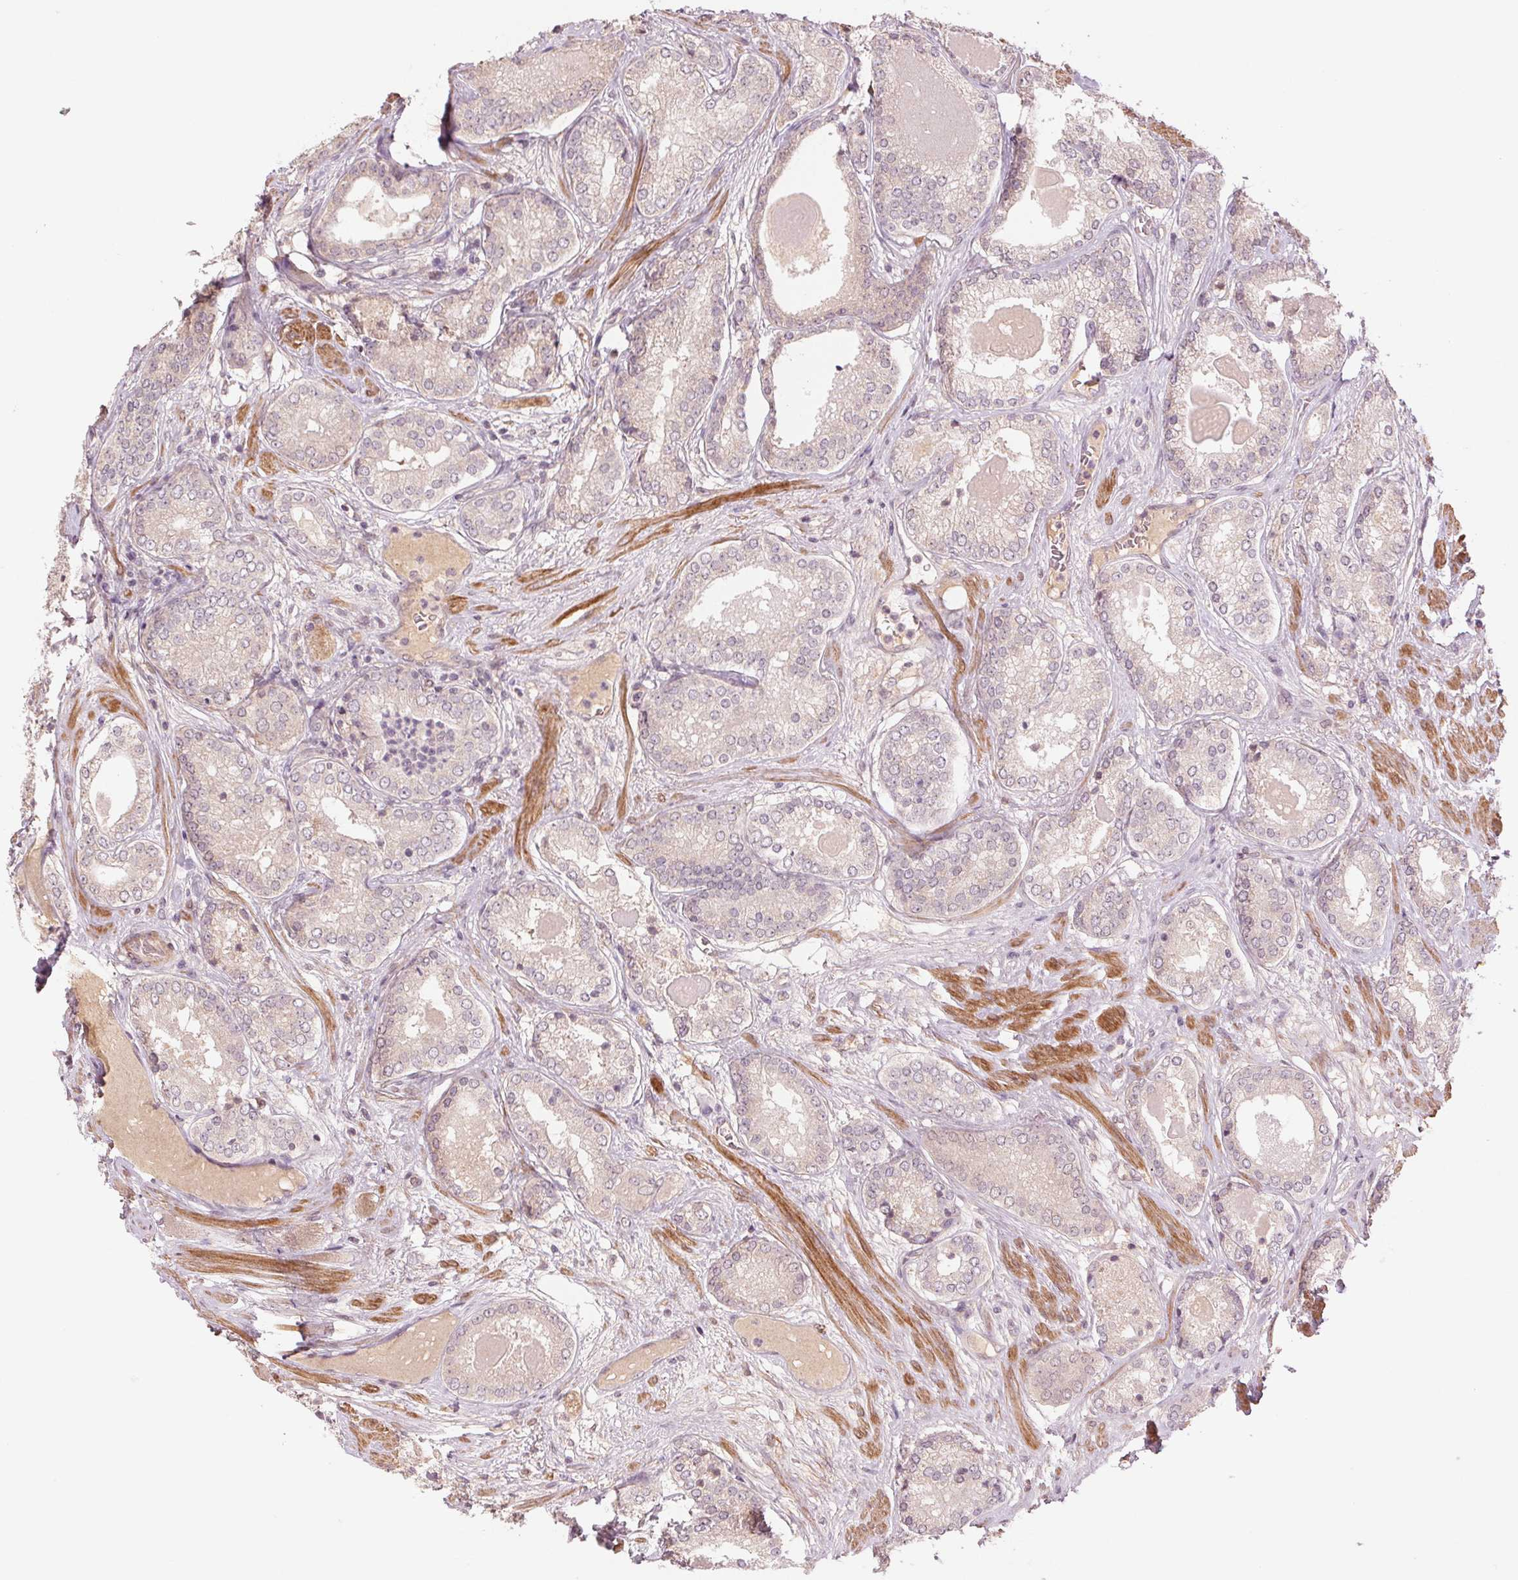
{"staining": {"intensity": "negative", "quantity": "none", "location": "none"}, "tissue": "prostate cancer", "cell_type": "Tumor cells", "image_type": "cancer", "snomed": [{"axis": "morphology", "description": "Adenocarcinoma, NOS"}, {"axis": "morphology", "description": "Adenocarcinoma, Low grade"}, {"axis": "topography", "description": "Prostate"}], "caption": "Immunohistochemistry (IHC) micrograph of neoplastic tissue: human prostate cancer stained with DAB (3,3'-diaminobenzidine) exhibits no significant protein positivity in tumor cells. (Immunohistochemistry (IHC), brightfield microscopy, high magnification).", "gene": "PPIA", "patient": {"sex": "male", "age": 68}}